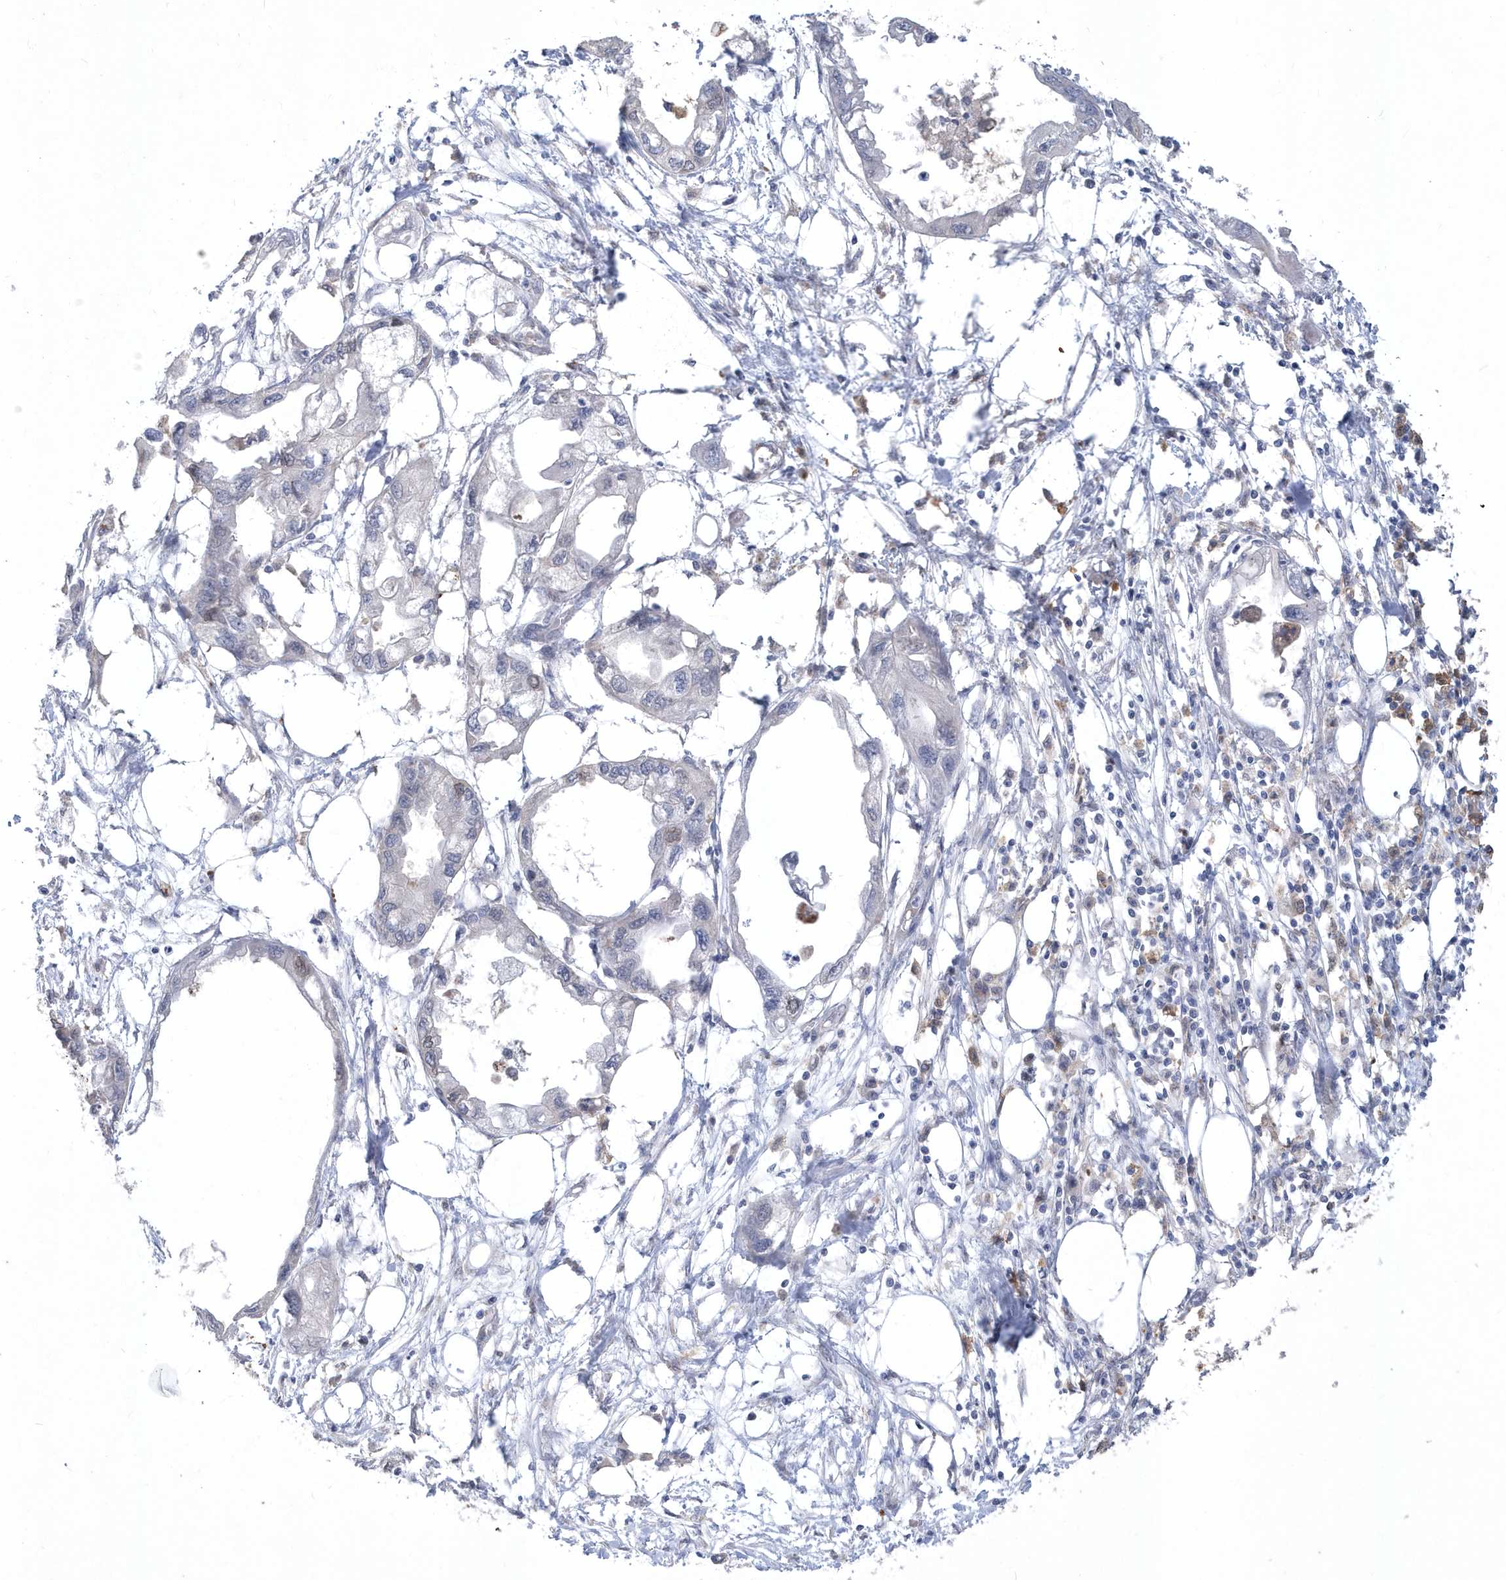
{"staining": {"intensity": "negative", "quantity": "none", "location": "none"}, "tissue": "endometrial cancer", "cell_type": "Tumor cells", "image_type": "cancer", "snomed": [{"axis": "morphology", "description": "Adenocarcinoma, NOS"}, {"axis": "morphology", "description": "Adenocarcinoma, metastatic, NOS"}, {"axis": "topography", "description": "Adipose tissue"}, {"axis": "topography", "description": "Endometrium"}], "caption": "This is a histopathology image of immunohistochemistry staining of adenocarcinoma (endometrial), which shows no positivity in tumor cells.", "gene": "TSPEAR", "patient": {"sex": "female", "age": 67}}